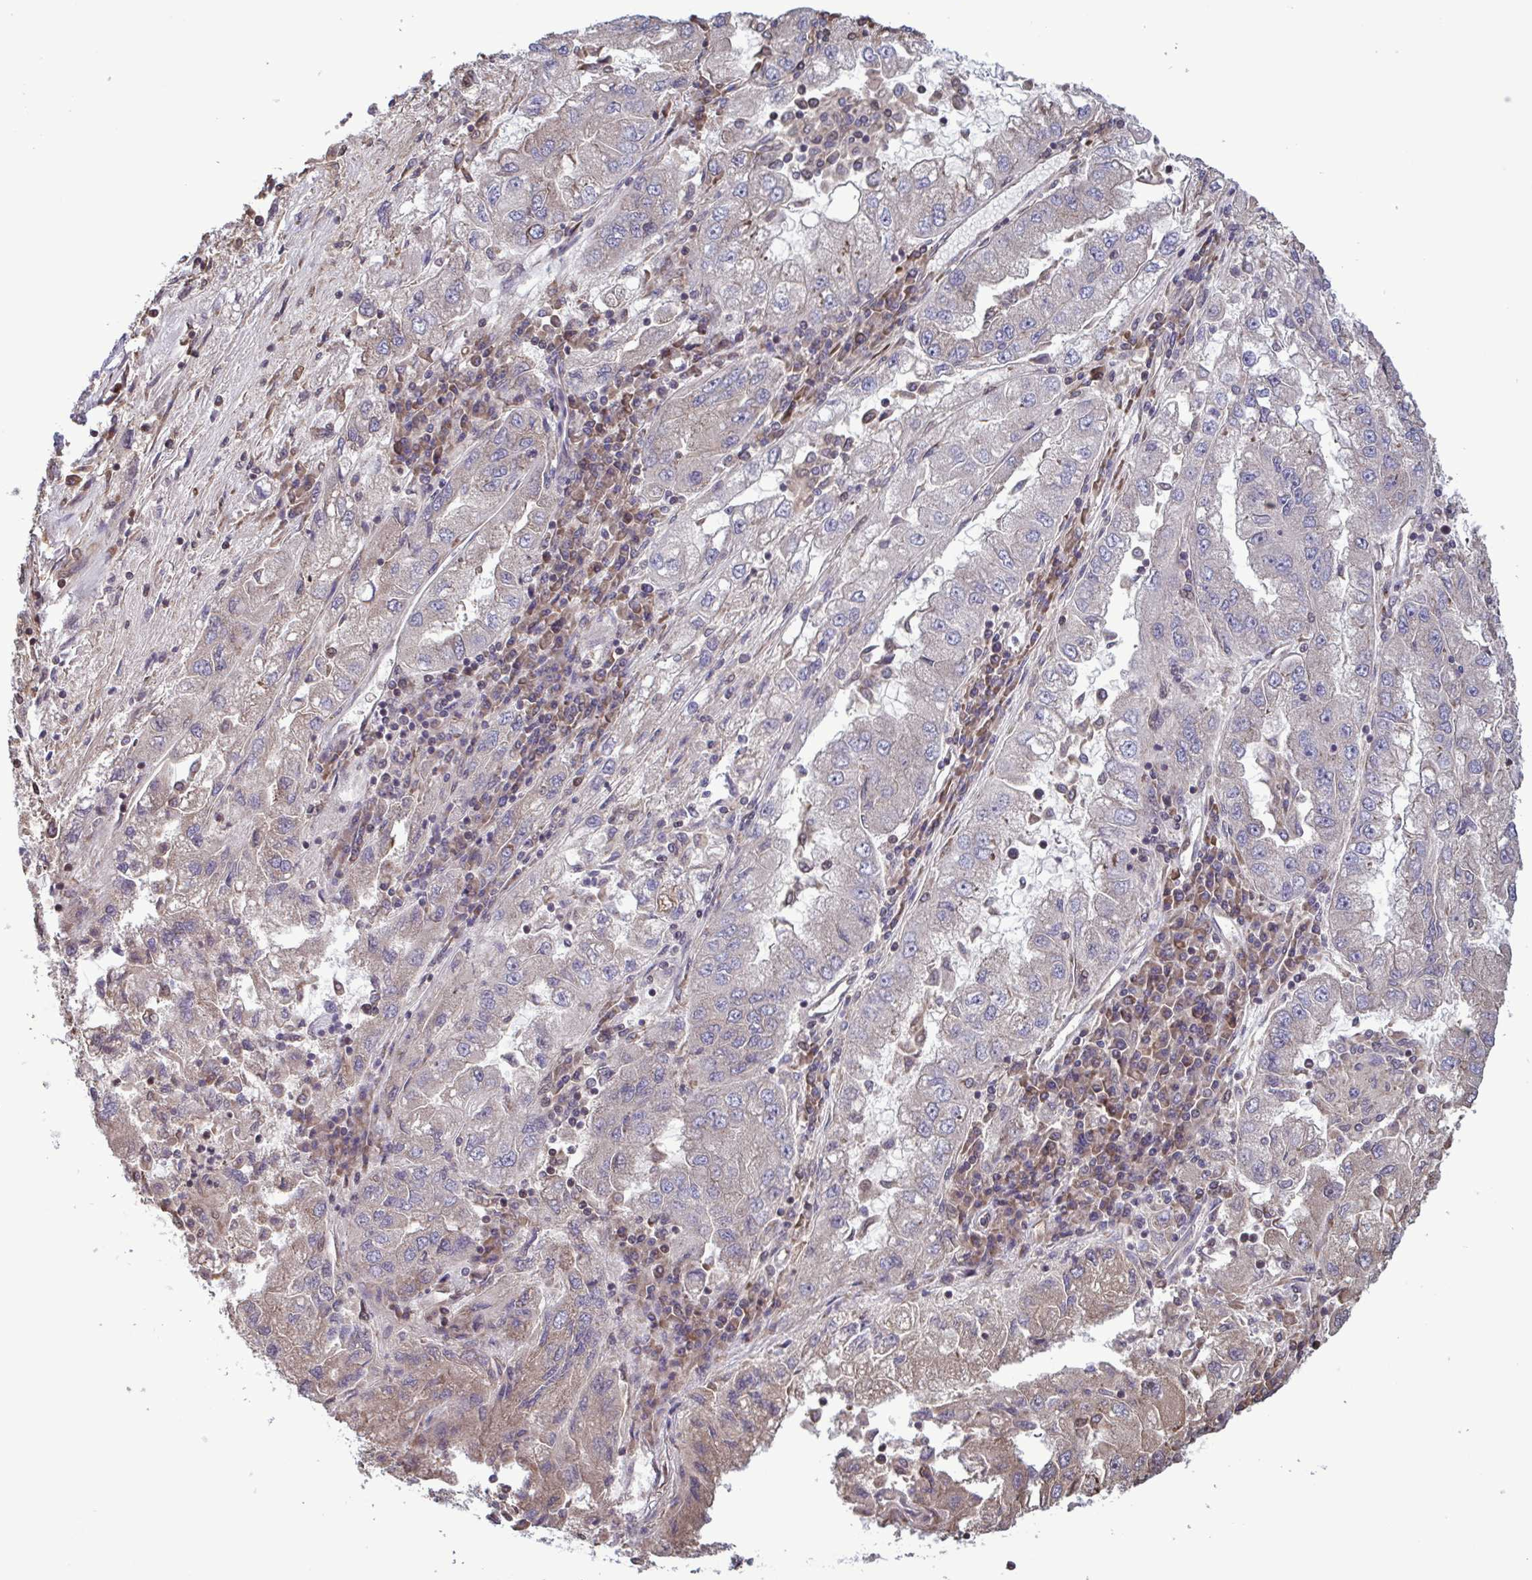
{"staining": {"intensity": "negative", "quantity": "none", "location": "none"}, "tissue": "lung cancer", "cell_type": "Tumor cells", "image_type": "cancer", "snomed": [{"axis": "morphology", "description": "Adenocarcinoma, NOS"}, {"axis": "morphology", "description": "Adenocarcinoma primary or metastatic"}, {"axis": "topography", "description": "Lung"}], "caption": "Image shows no significant protein positivity in tumor cells of lung cancer.", "gene": "SEC63", "patient": {"sex": "male", "age": 74}}